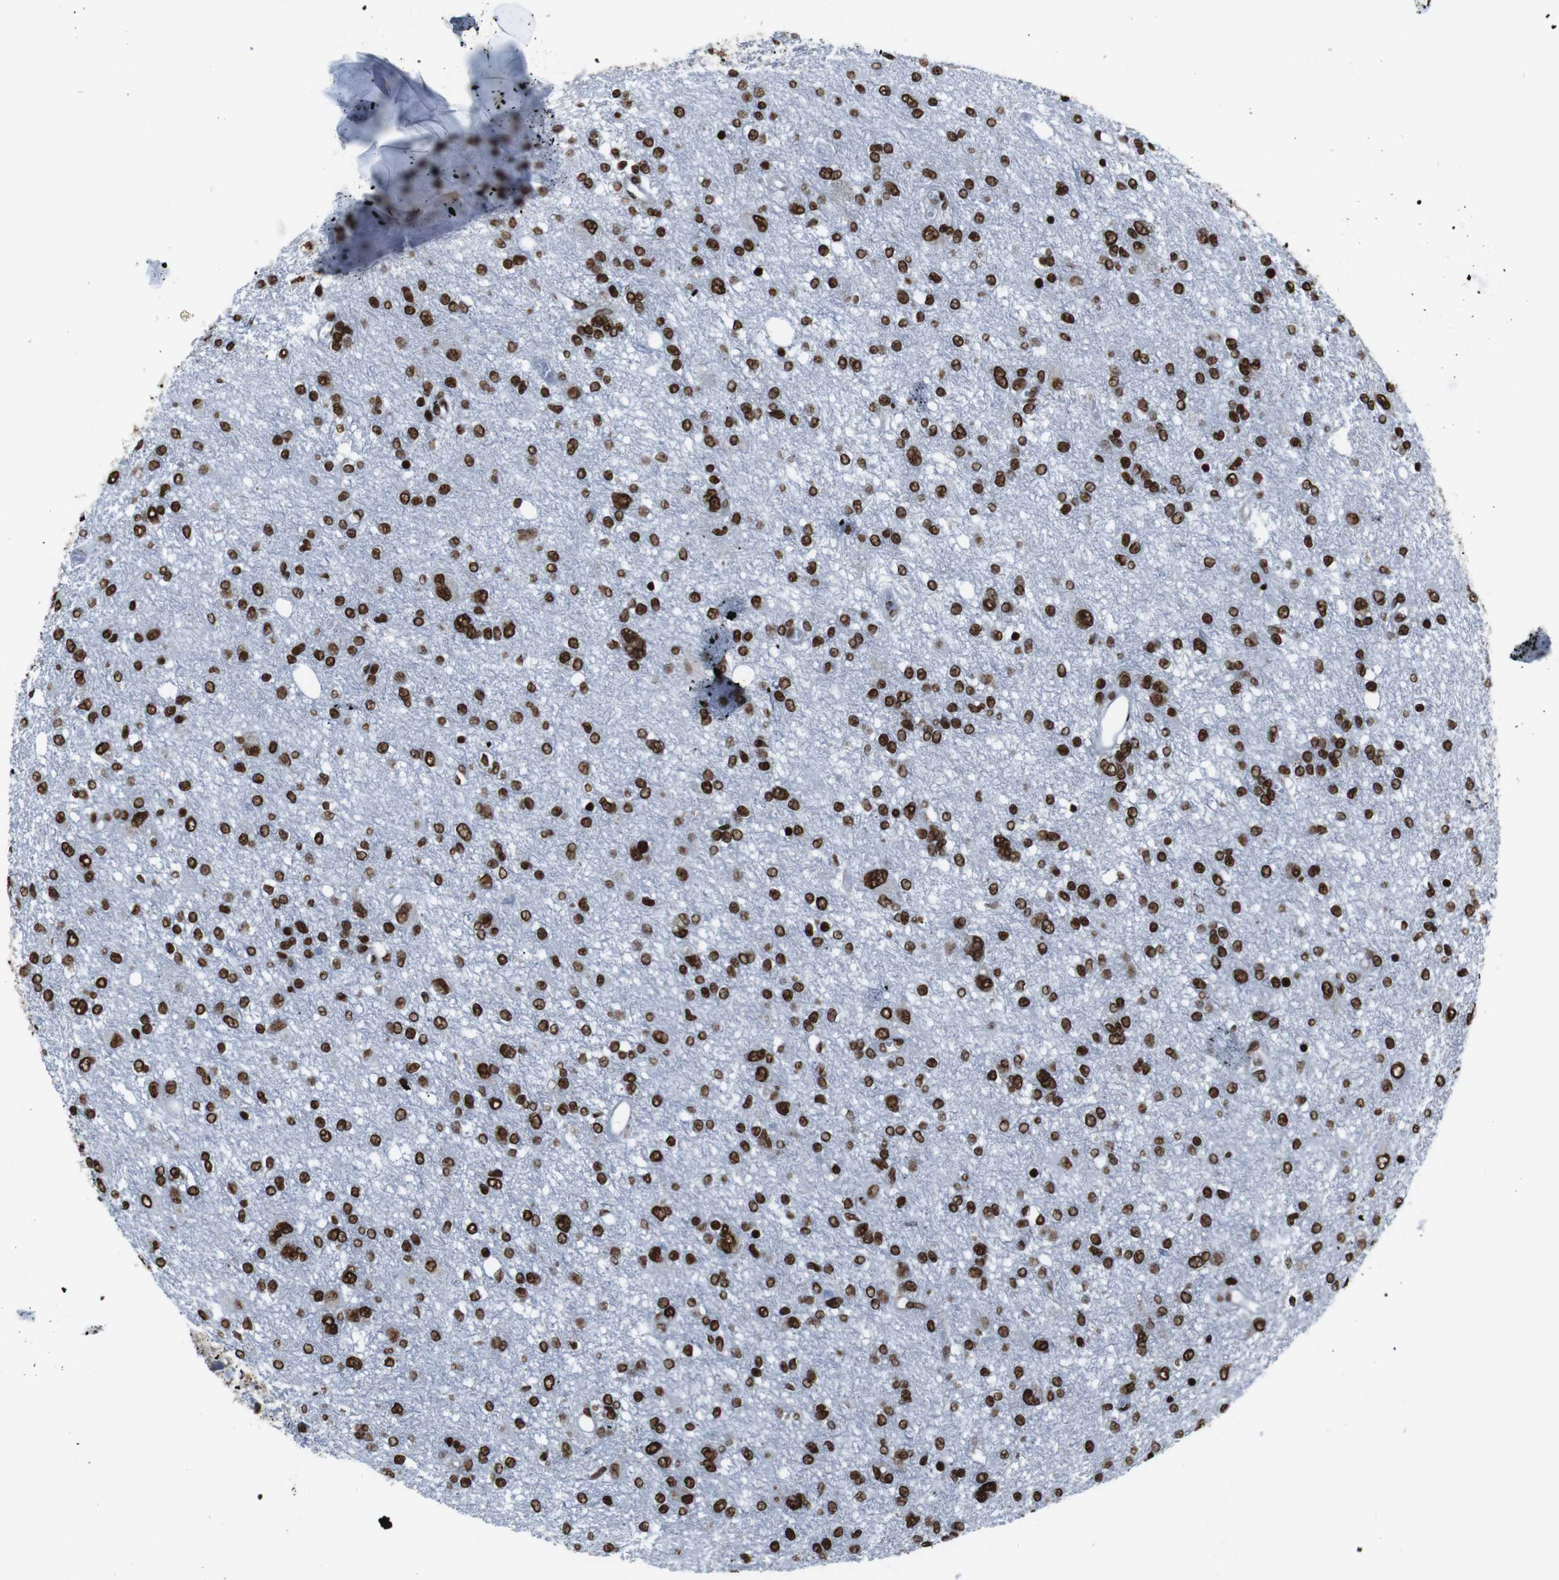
{"staining": {"intensity": "strong", "quantity": ">75%", "location": "nuclear"}, "tissue": "glioma", "cell_type": "Tumor cells", "image_type": "cancer", "snomed": [{"axis": "morphology", "description": "Glioma, malignant, High grade"}, {"axis": "topography", "description": "Brain"}], "caption": "Protein expression analysis of human glioma reveals strong nuclear staining in about >75% of tumor cells.", "gene": "ROMO1", "patient": {"sex": "female", "age": 59}}